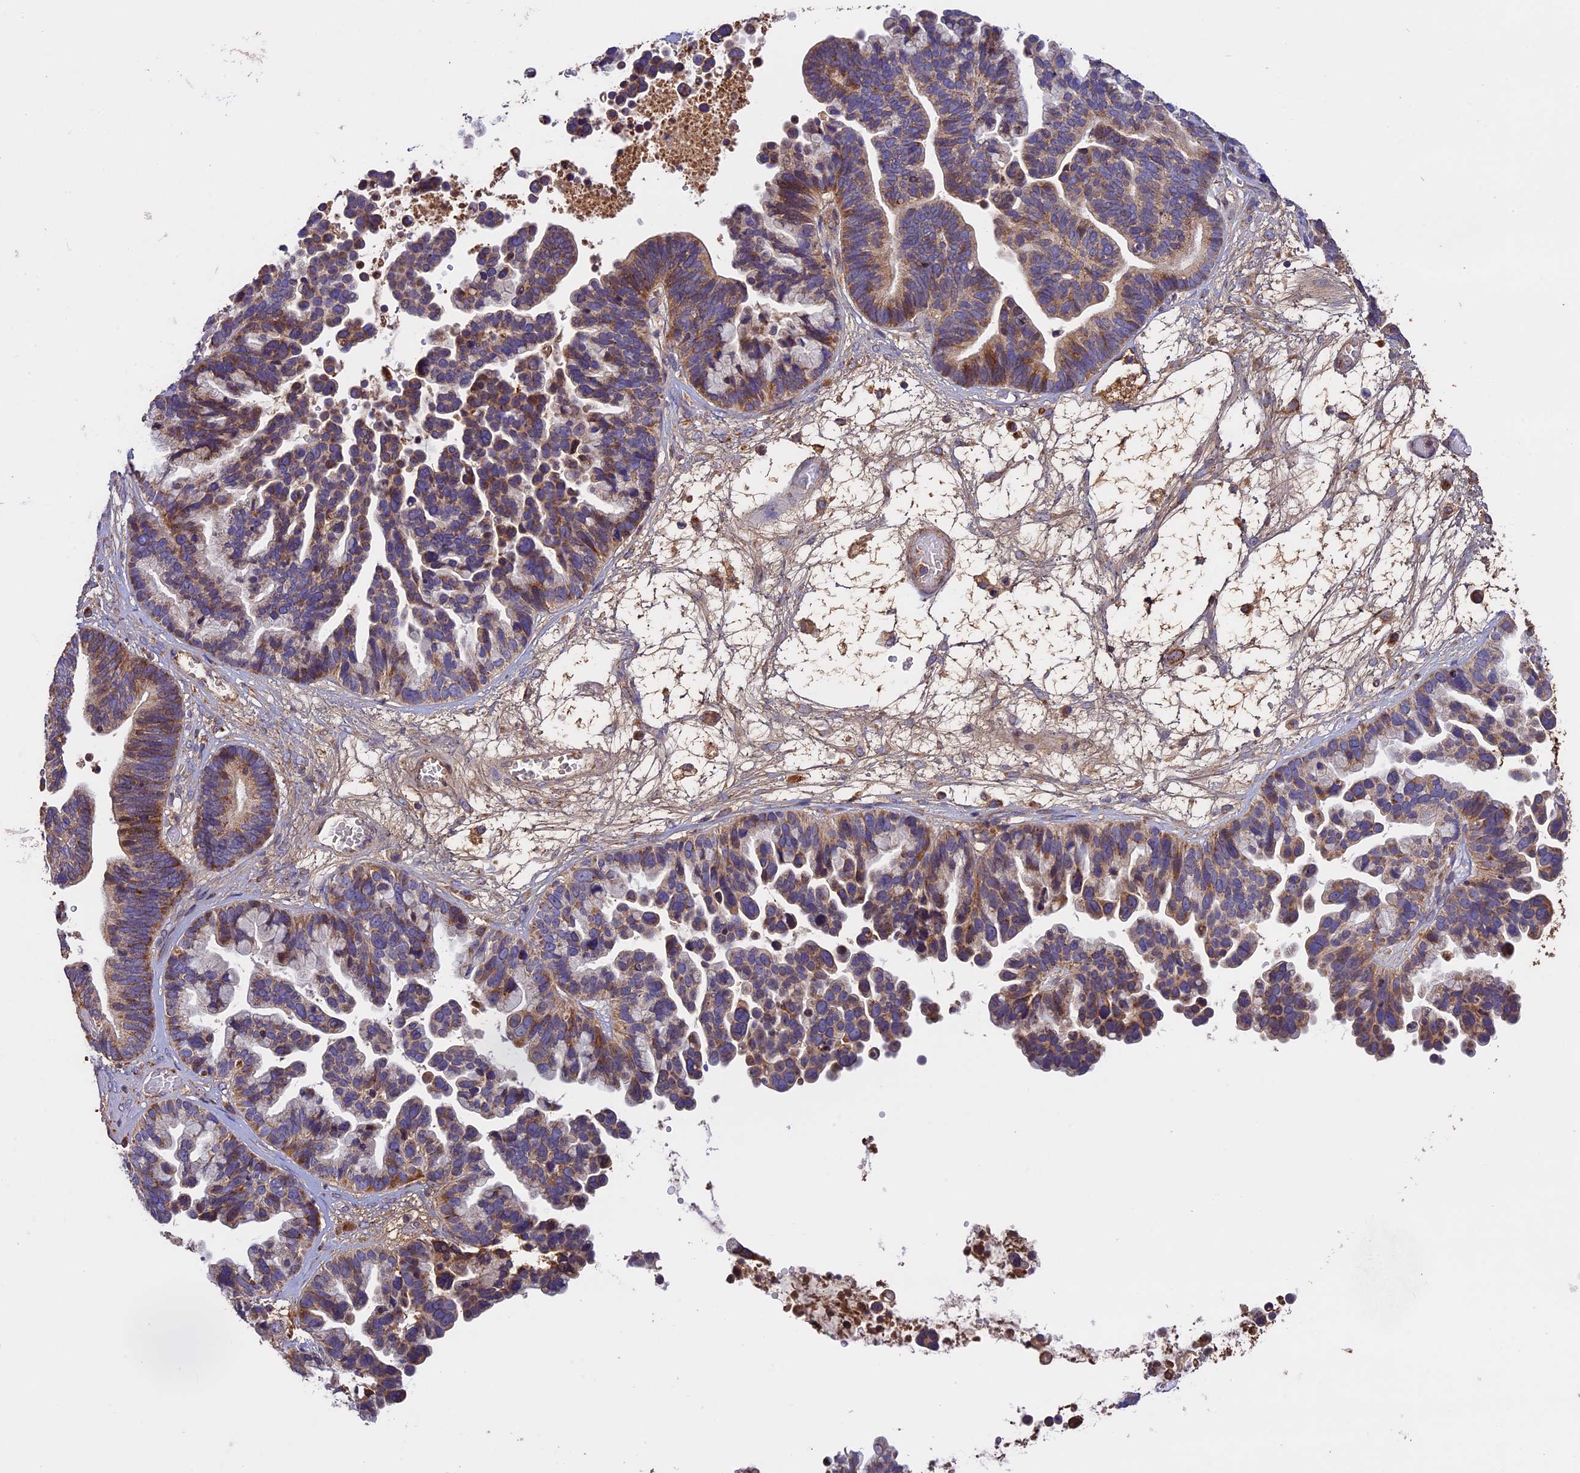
{"staining": {"intensity": "moderate", "quantity": ">75%", "location": "cytoplasmic/membranous"}, "tissue": "ovarian cancer", "cell_type": "Tumor cells", "image_type": "cancer", "snomed": [{"axis": "morphology", "description": "Cystadenocarcinoma, serous, NOS"}, {"axis": "topography", "description": "Ovary"}], "caption": "This photomicrograph reveals serous cystadenocarcinoma (ovarian) stained with immunohistochemistry (IHC) to label a protein in brown. The cytoplasmic/membranous of tumor cells show moderate positivity for the protein. Nuclei are counter-stained blue.", "gene": "OCEL1", "patient": {"sex": "female", "age": 56}}